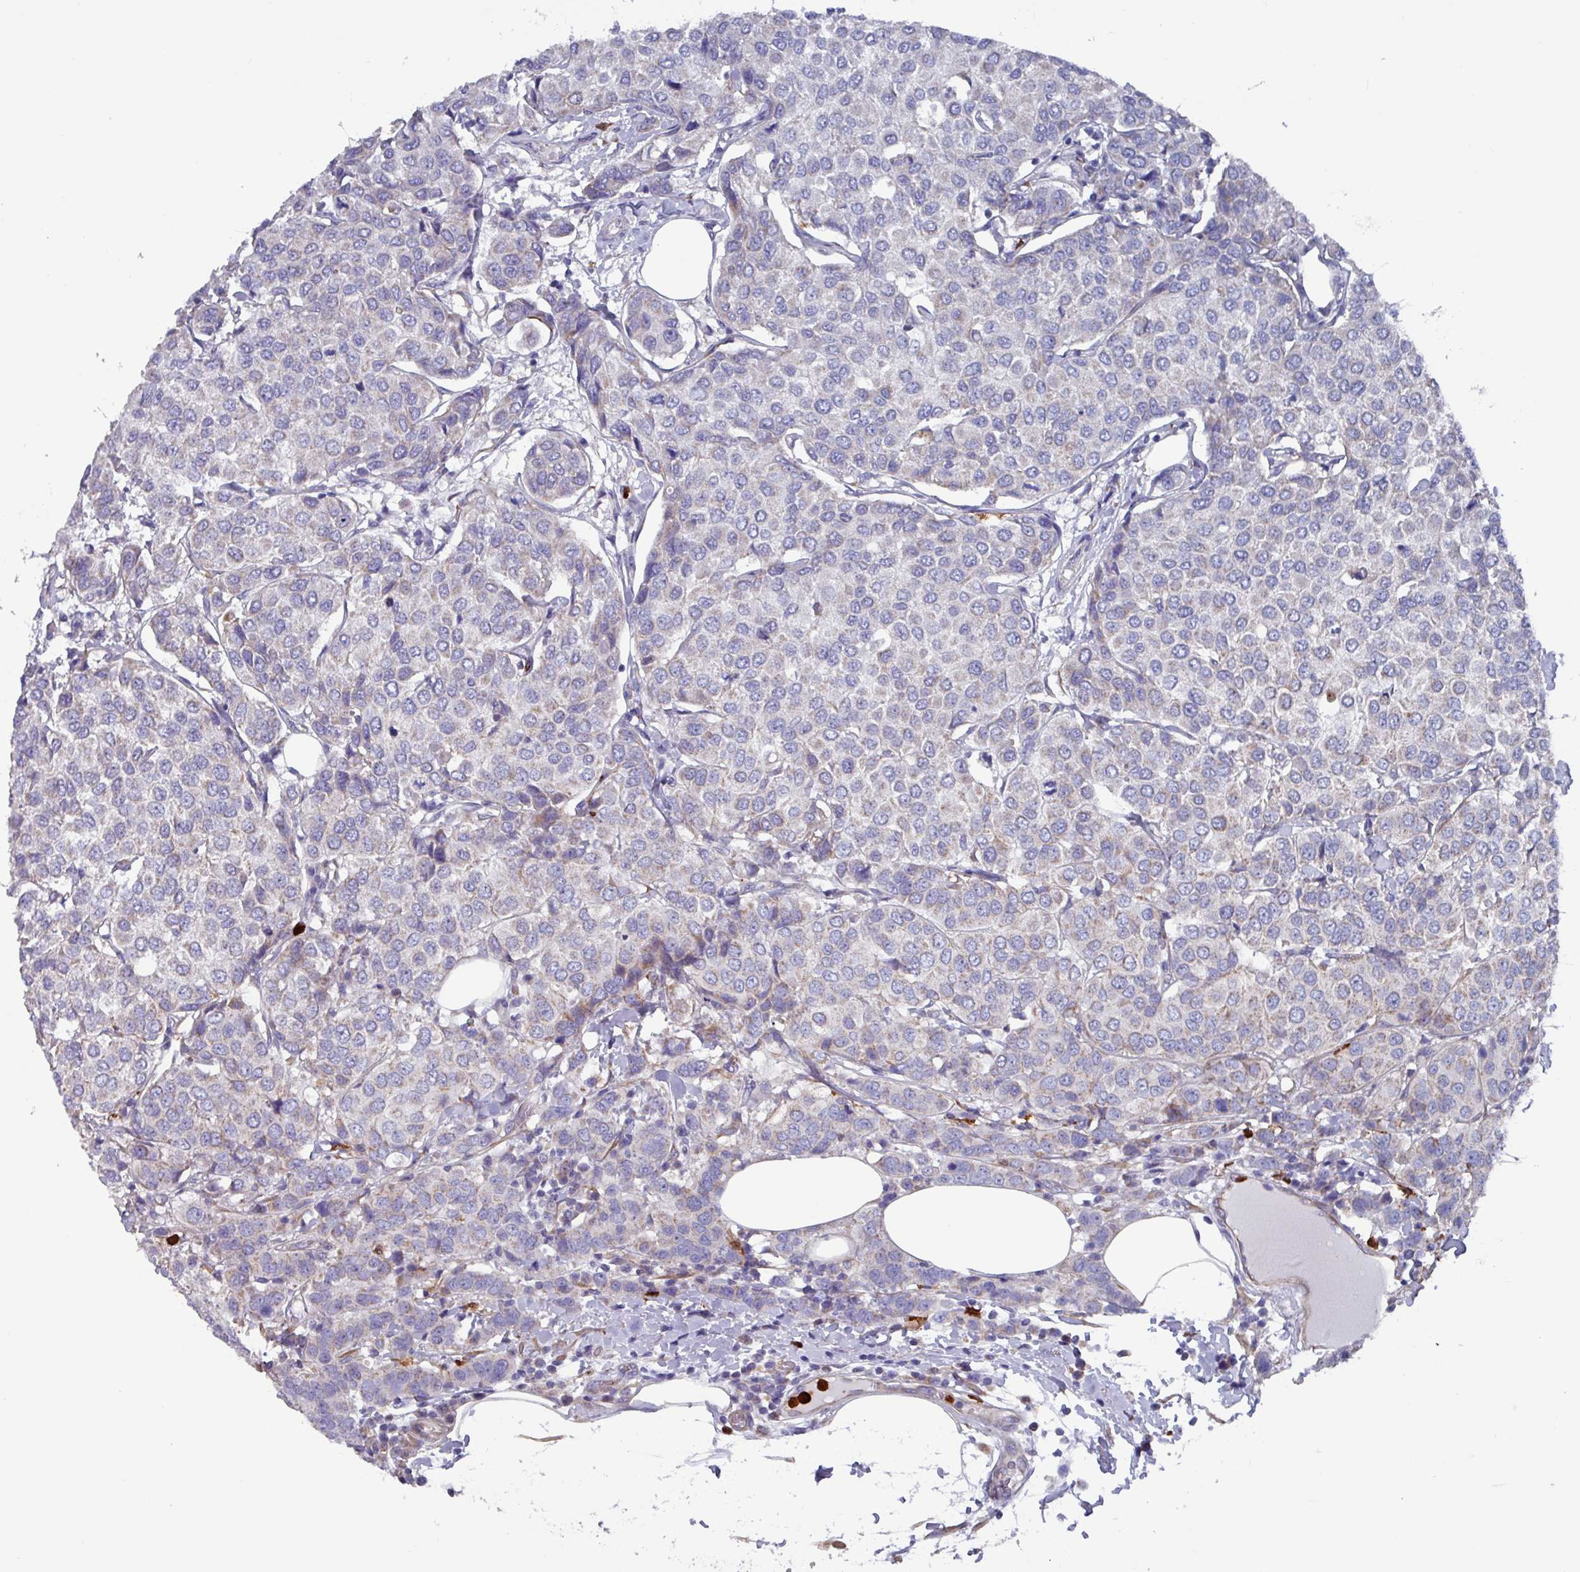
{"staining": {"intensity": "weak", "quantity": "<25%", "location": "cytoplasmic/membranous"}, "tissue": "breast cancer", "cell_type": "Tumor cells", "image_type": "cancer", "snomed": [{"axis": "morphology", "description": "Duct carcinoma"}, {"axis": "topography", "description": "Breast"}], "caption": "This is a photomicrograph of IHC staining of breast cancer (intraductal carcinoma), which shows no expression in tumor cells.", "gene": "UQCC2", "patient": {"sex": "female", "age": 55}}